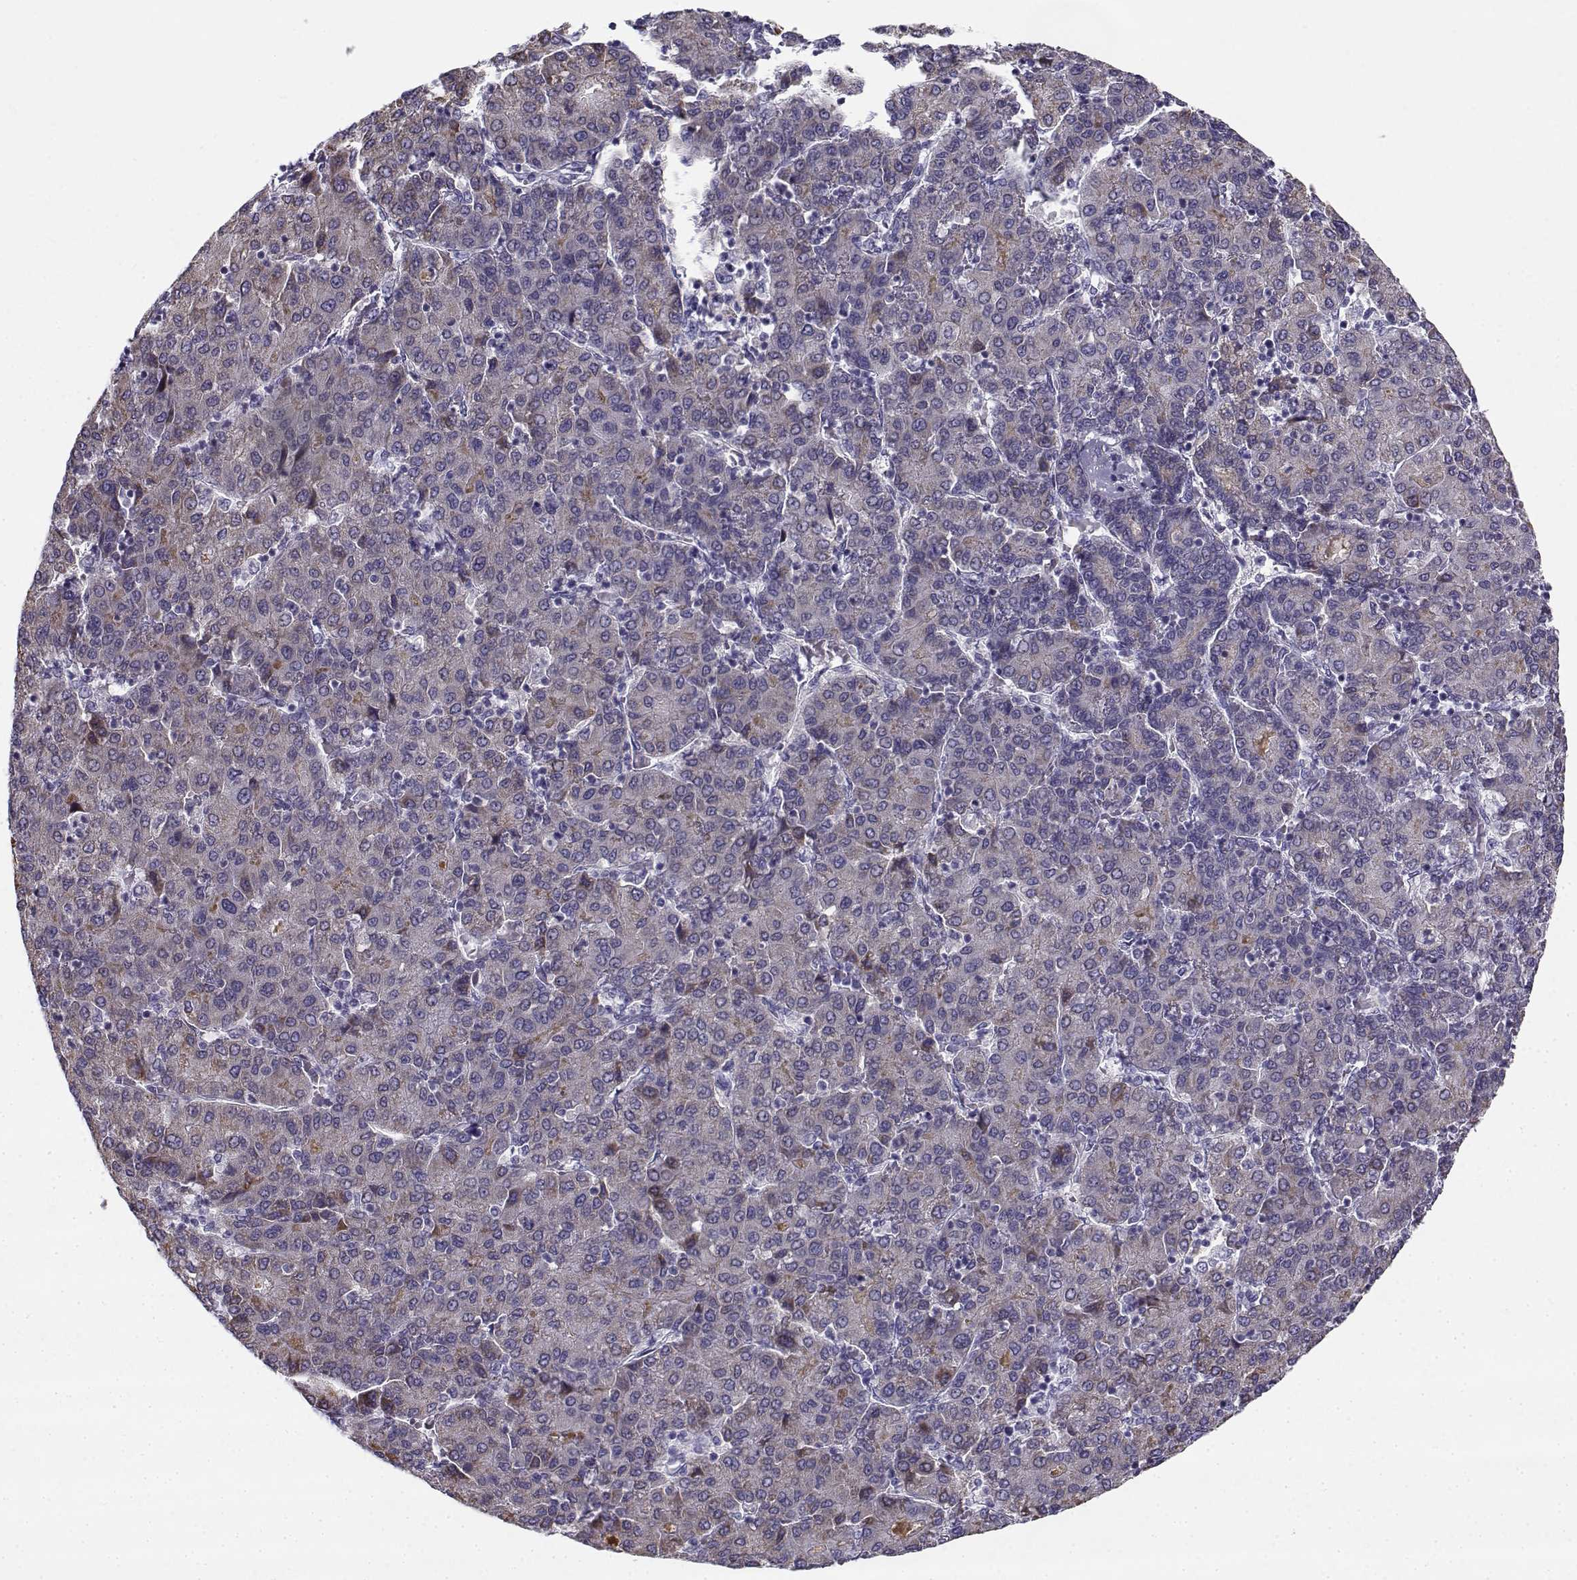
{"staining": {"intensity": "weak", "quantity": "<25%", "location": "cytoplasmic/membranous"}, "tissue": "liver cancer", "cell_type": "Tumor cells", "image_type": "cancer", "snomed": [{"axis": "morphology", "description": "Carcinoma, Hepatocellular, NOS"}, {"axis": "topography", "description": "Liver"}], "caption": "Liver cancer (hepatocellular carcinoma) stained for a protein using immunohistochemistry (IHC) displays no expression tumor cells.", "gene": "CREB3L3", "patient": {"sex": "male", "age": 65}}